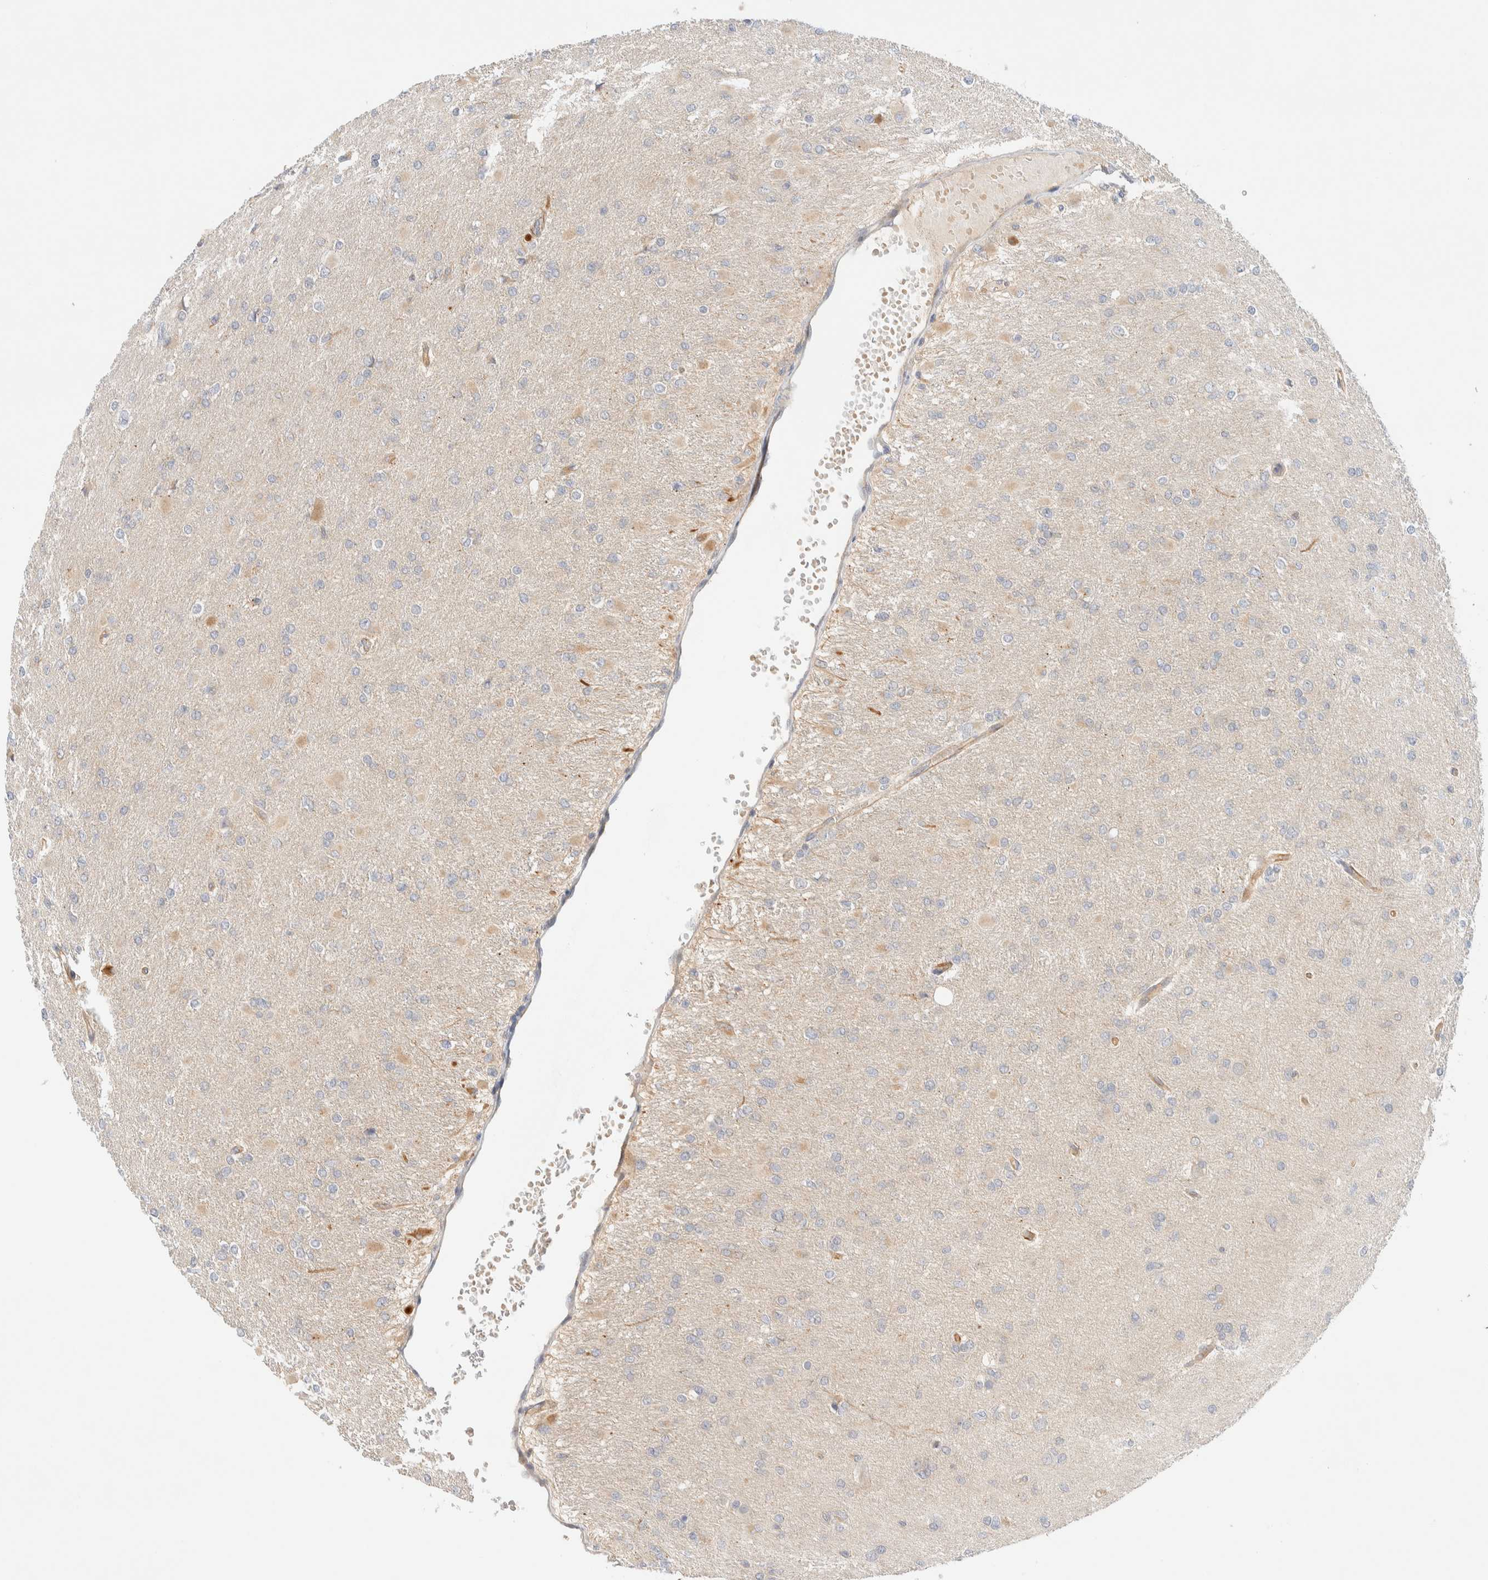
{"staining": {"intensity": "negative", "quantity": "none", "location": "none"}, "tissue": "glioma", "cell_type": "Tumor cells", "image_type": "cancer", "snomed": [{"axis": "morphology", "description": "Glioma, malignant, High grade"}, {"axis": "topography", "description": "Cerebral cortex"}], "caption": "A high-resolution micrograph shows immunohistochemistry (IHC) staining of glioma, which displays no significant staining in tumor cells. Nuclei are stained in blue.", "gene": "FAT1", "patient": {"sex": "female", "age": 36}}